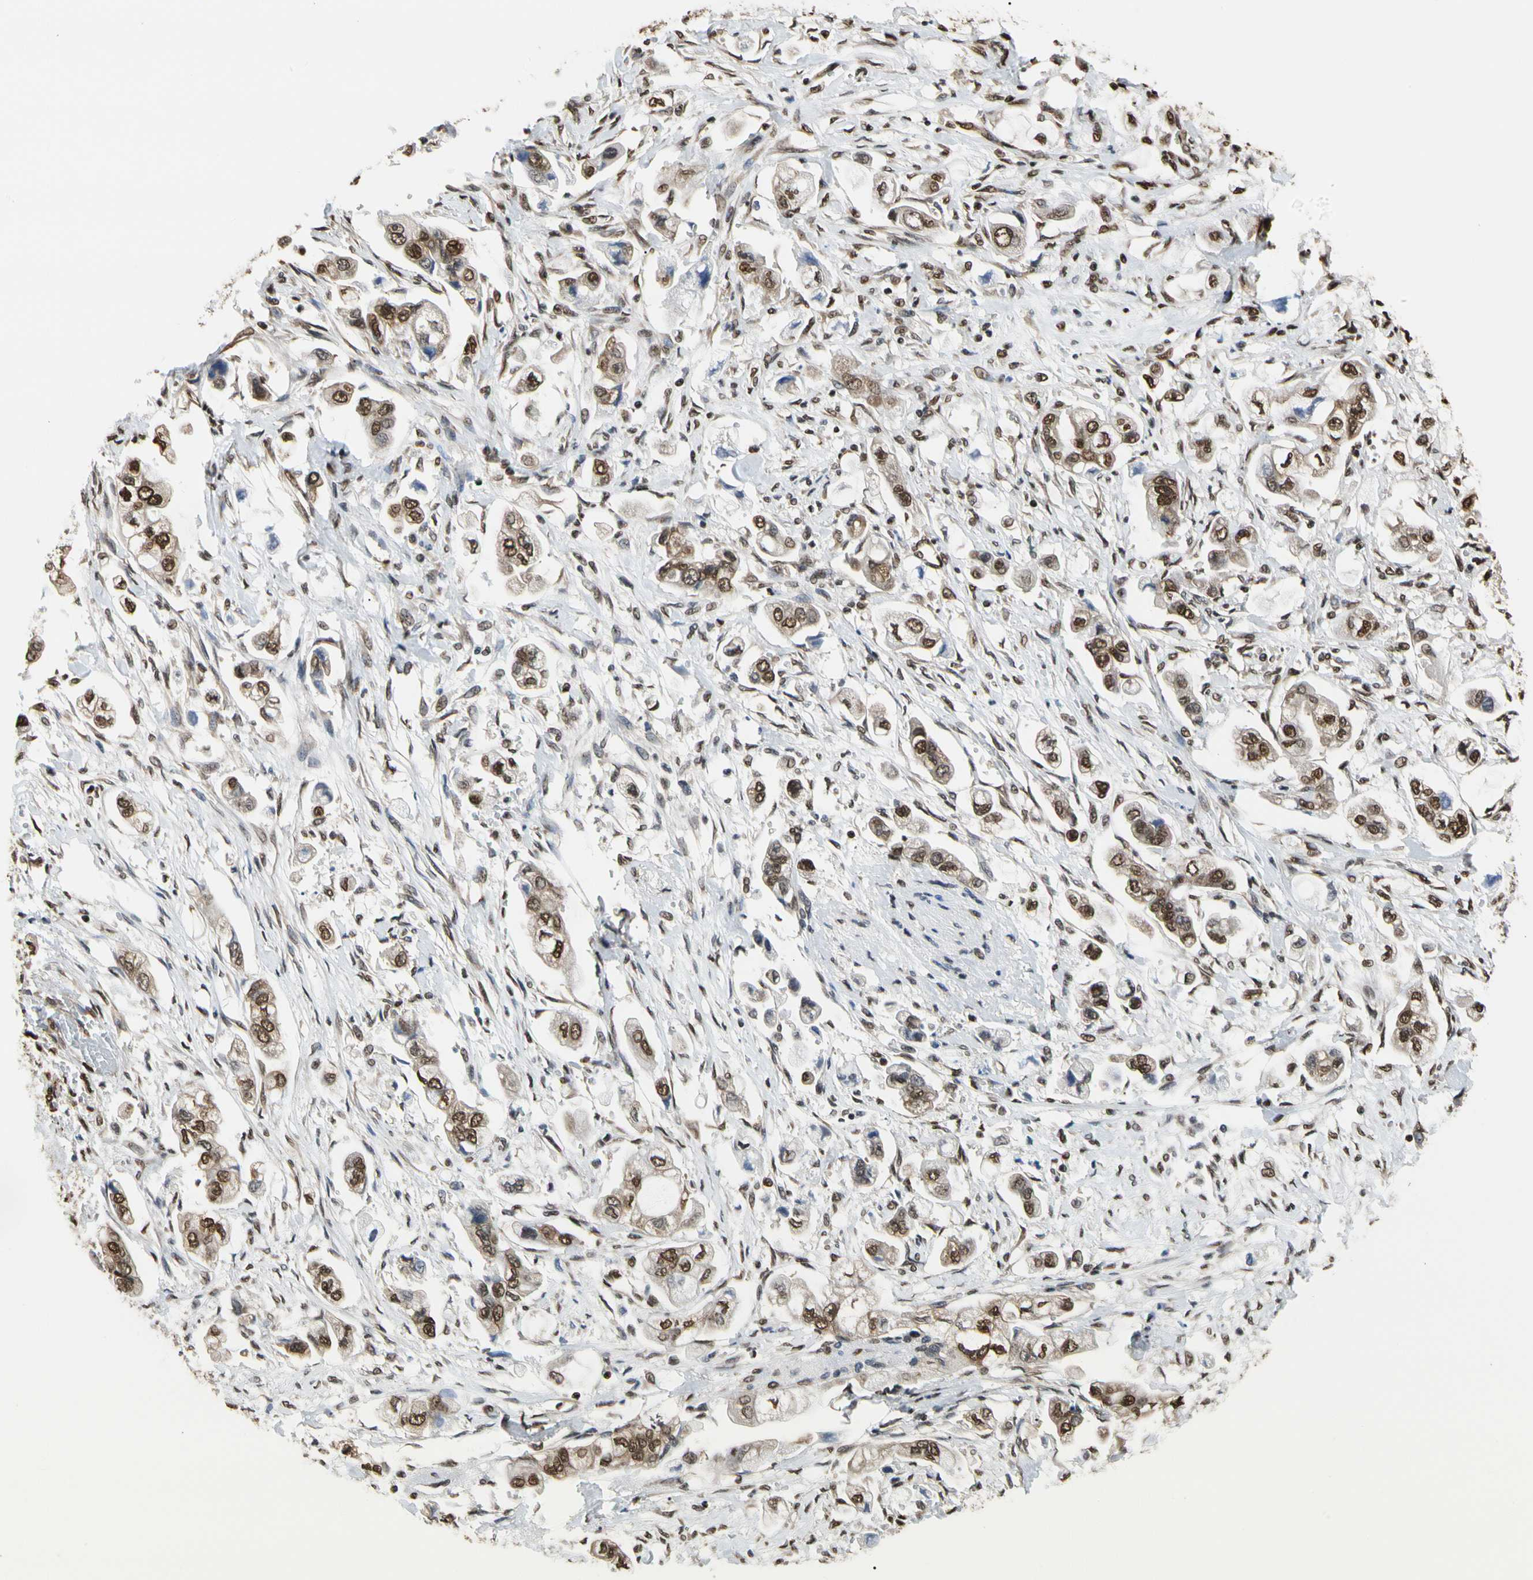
{"staining": {"intensity": "moderate", "quantity": ">75%", "location": "nuclear"}, "tissue": "stomach cancer", "cell_type": "Tumor cells", "image_type": "cancer", "snomed": [{"axis": "morphology", "description": "Adenocarcinoma, NOS"}, {"axis": "topography", "description": "Stomach"}], "caption": "Adenocarcinoma (stomach) stained for a protein shows moderate nuclear positivity in tumor cells. The protein of interest is shown in brown color, while the nuclei are stained blue.", "gene": "HNRNPK", "patient": {"sex": "male", "age": 62}}